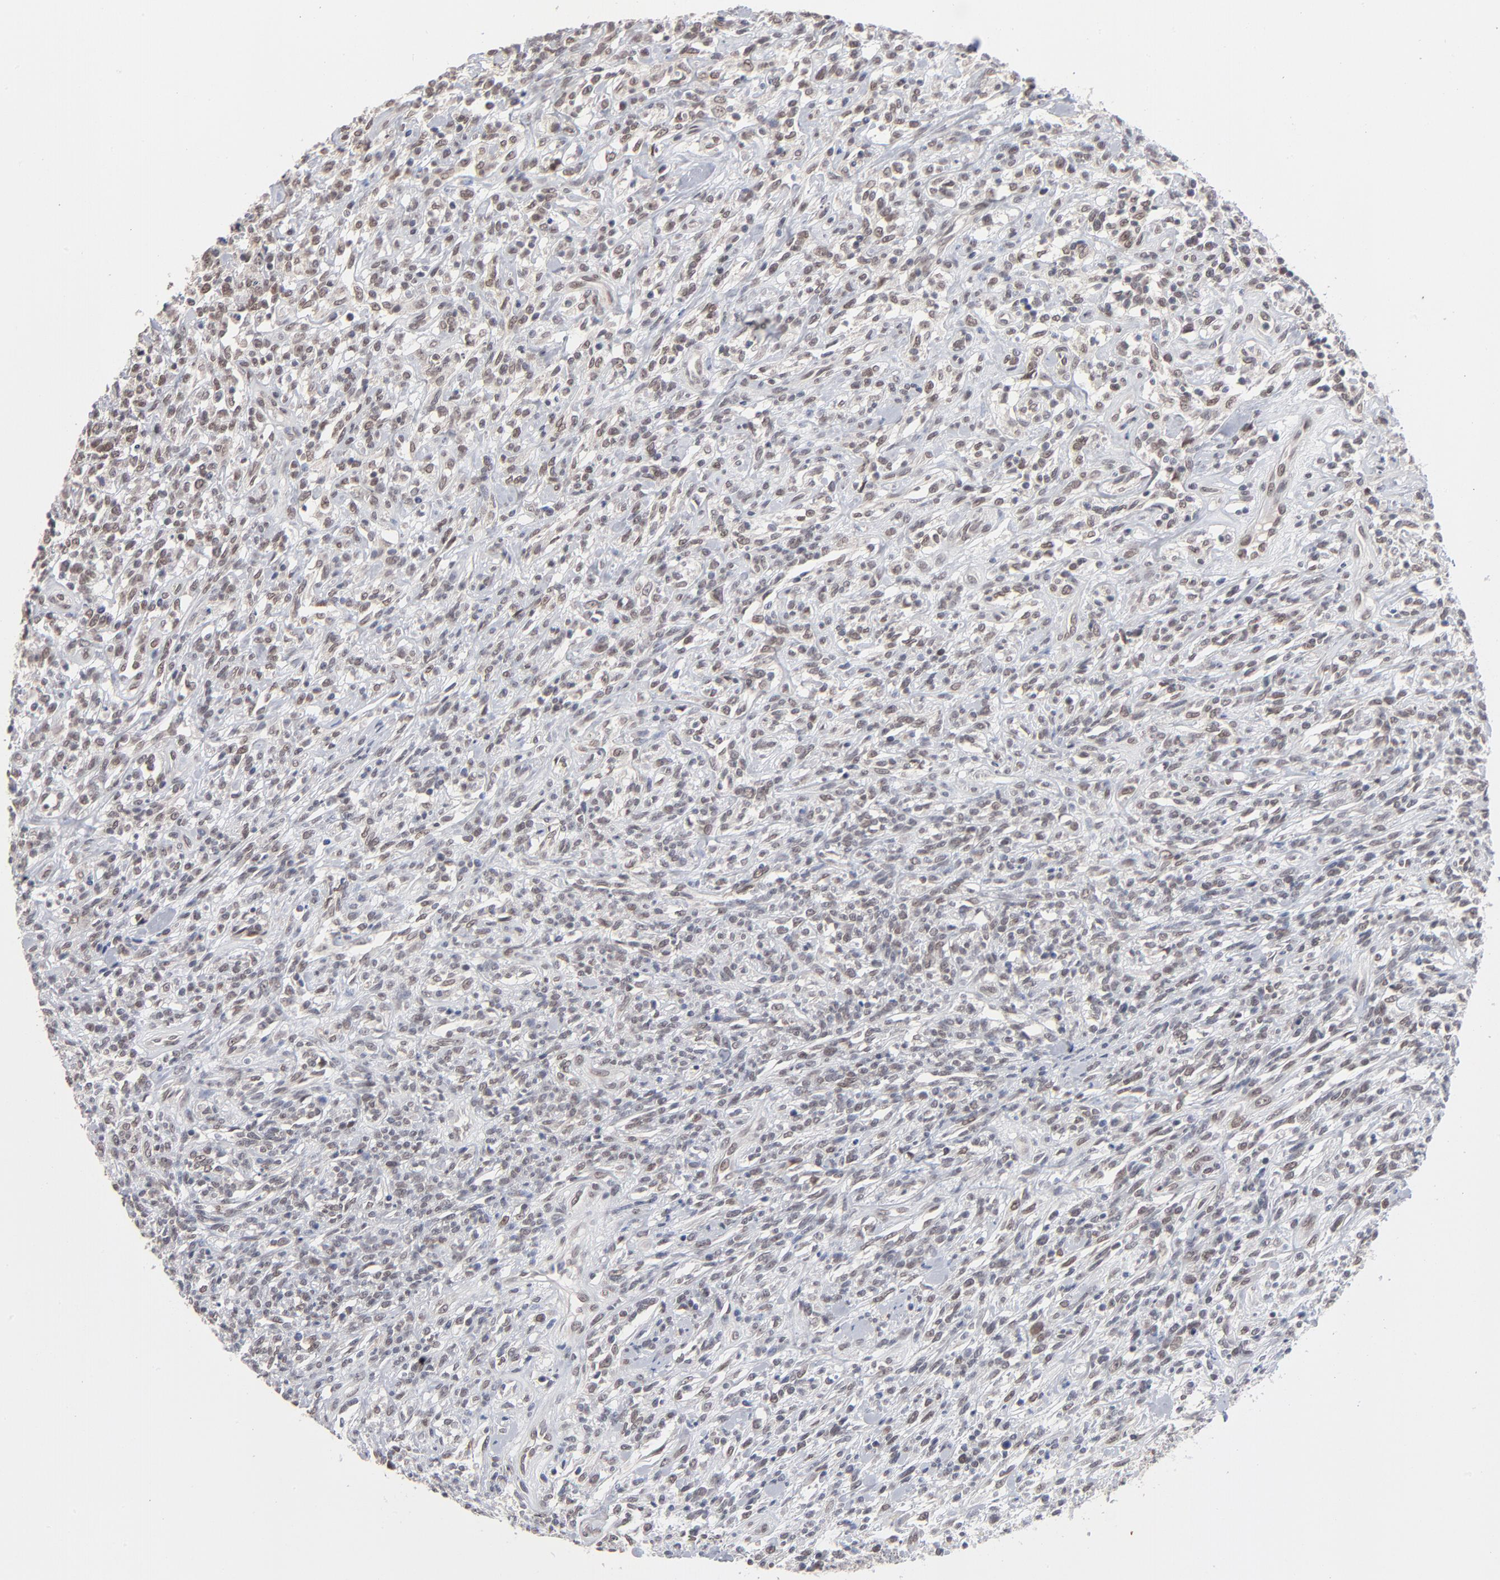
{"staining": {"intensity": "weak", "quantity": "25%-75%", "location": "nuclear"}, "tissue": "lymphoma", "cell_type": "Tumor cells", "image_type": "cancer", "snomed": [{"axis": "morphology", "description": "Malignant lymphoma, non-Hodgkin's type, High grade"}, {"axis": "topography", "description": "Lymph node"}], "caption": "Immunohistochemistry photomicrograph of neoplastic tissue: lymphoma stained using immunohistochemistry reveals low levels of weak protein expression localized specifically in the nuclear of tumor cells, appearing as a nuclear brown color.", "gene": "MBIP", "patient": {"sex": "female", "age": 73}}